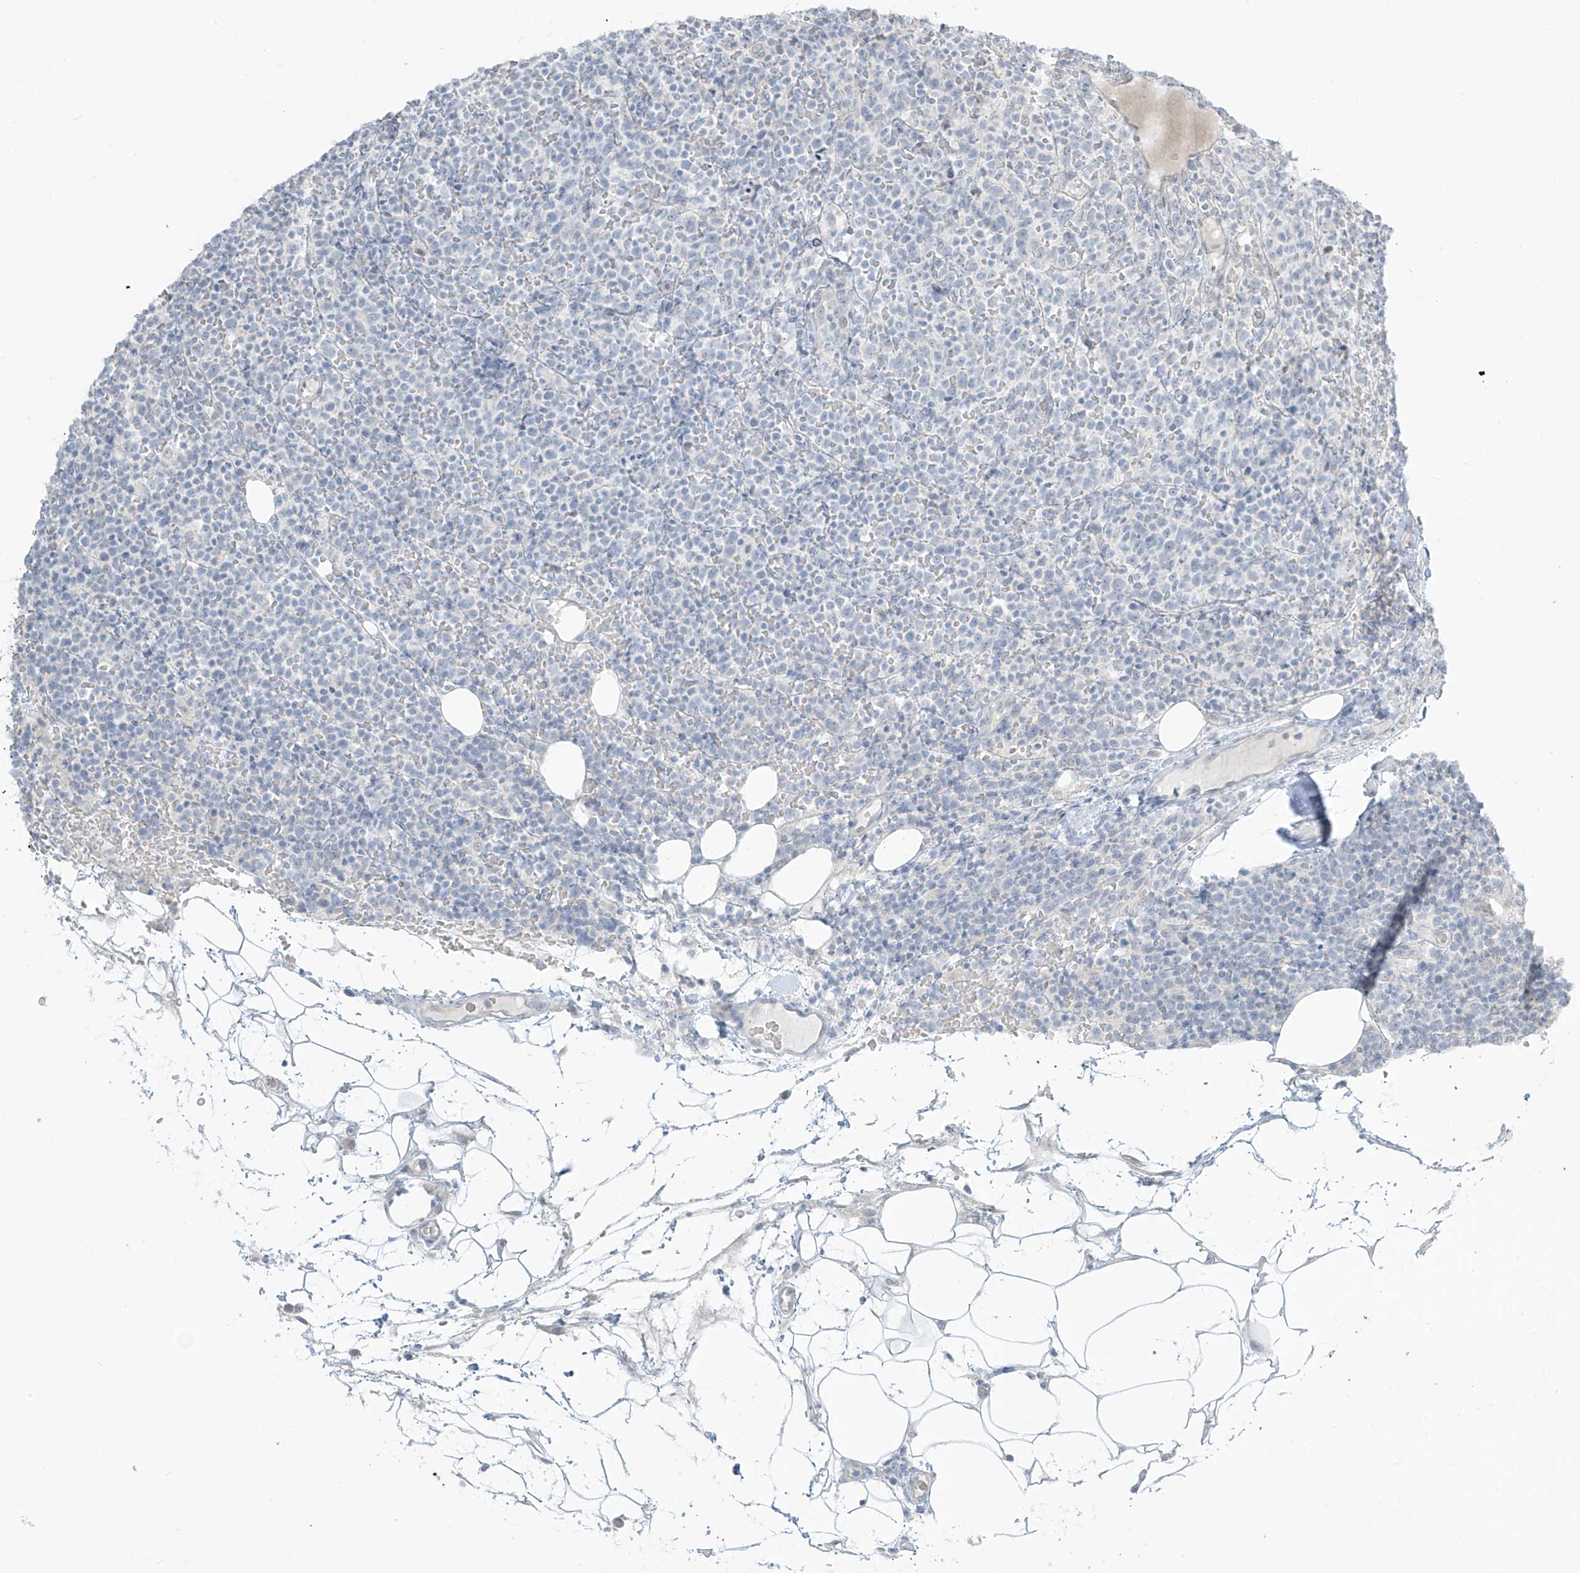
{"staining": {"intensity": "negative", "quantity": "none", "location": "none"}, "tissue": "lymphoma", "cell_type": "Tumor cells", "image_type": "cancer", "snomed": [{"axis": "morphology", "description": "Malignant lymphoma, non-Hodgkin's type, High grade"}, {"axis": "topography", "description": "Lymph node"}], "caption": "Micrograph shows no significant protein positivity in tumor cells of malignant lymphoma, non-Hodgkin's type (high-grade).", "gene": "PRDM6", "patient": {"sex": "male", "age": 61}}